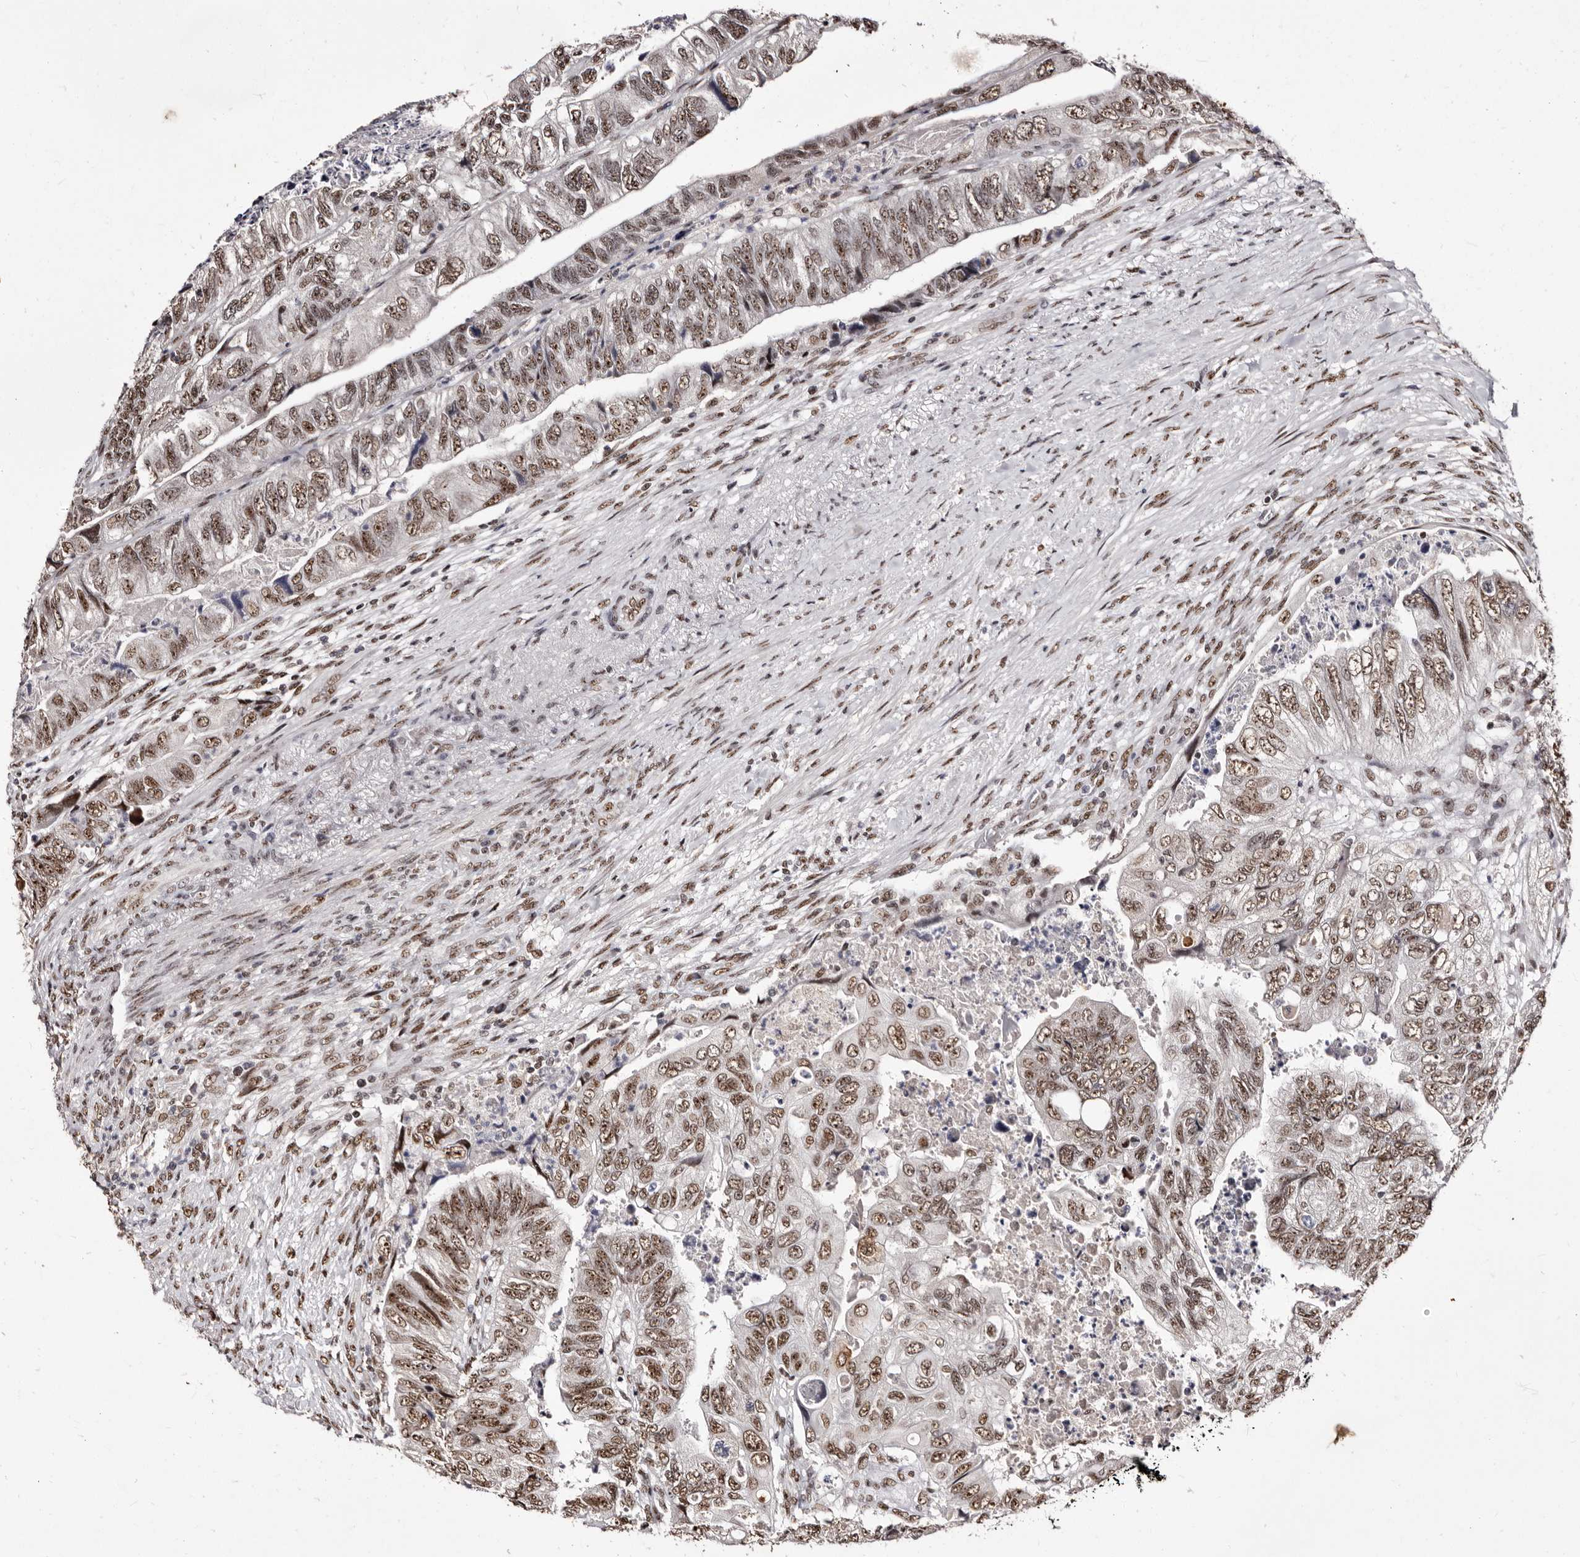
{"staining": {"intensity": "moderate", "quantity": ">75%", "location": "nuclear"}, "tissue": "colorectal cancer", "cell_type": "Tumor cells", "image_type": "cancer", "snomed": [{"axis": "morphology", "description": "Adenocarcinoma, NOS"}, {"axis": "topography", "description": "Rectum"}], "caption": "This micrograph demonstrates colorectal cancer stained with IHC to label a protein in brown. The nuclear of tumor cells show moderate positivity for the protein. Nuclei are counter-stained blue.", "gene": "ANAPC11", "patient": {"sex": "male", "age": 63}}